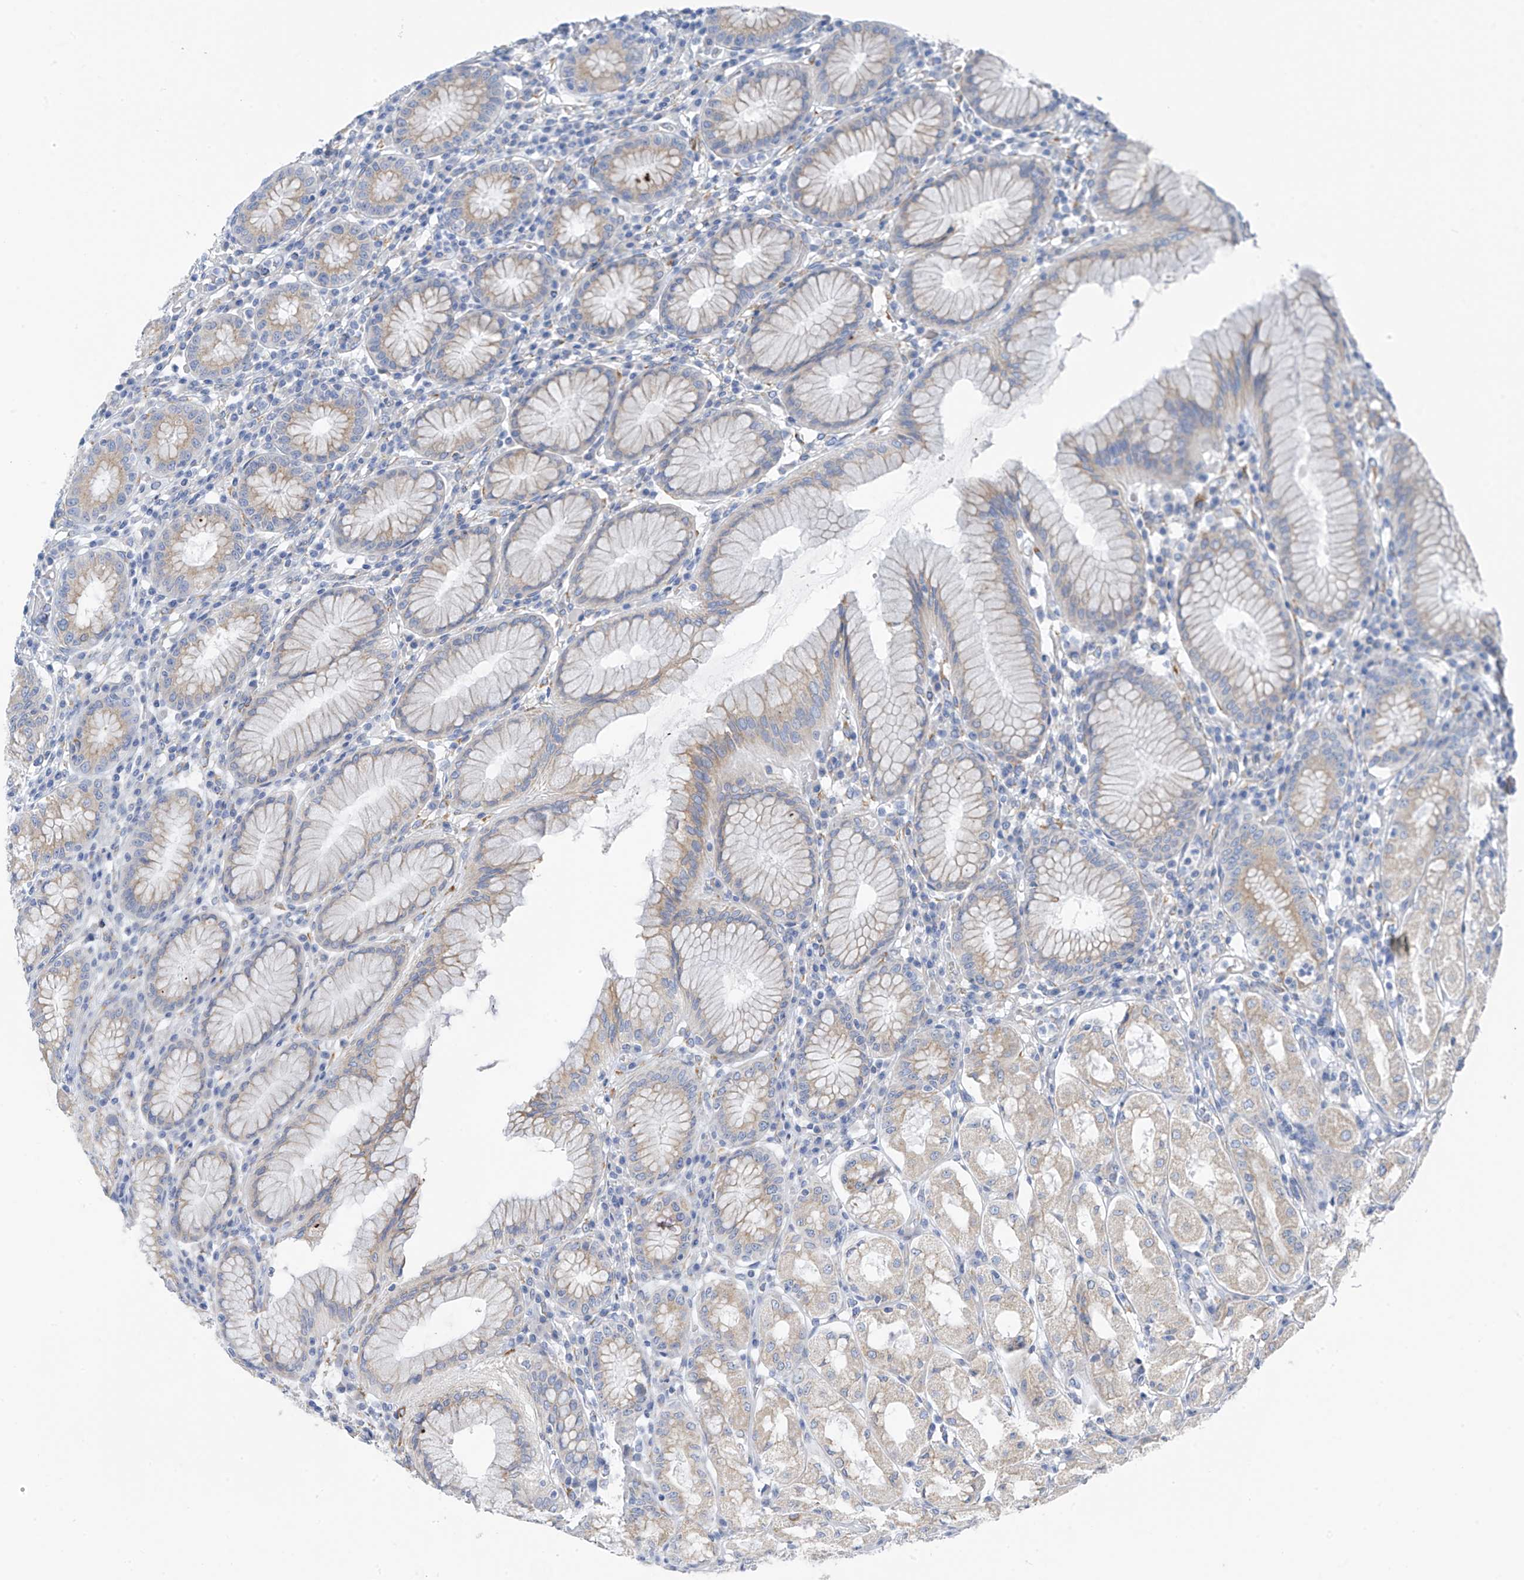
{"staining": {"intensity": "weak", "quantity": ">75%", "location": "cytoplasmic/membranous"}, "tissue": "stomach", "cell_type": "Glandular cells", "image_type": "normal", "snomed": [{"axis": "morphology", "description": "Normal tissue, NOS"}, {"axis": "topography", "description": "Stomach"}, {"axis": "topography", "description": "Stomach, lower"}], "caption": "Immunohistochemical staining of unremarkable human stomach exhibits low levels of weak cytoplasmic/membranous positivity in approximately >75% of glandular cells.", "gene": "RCN2", "patient": {"sex": "female", "age": 56}}